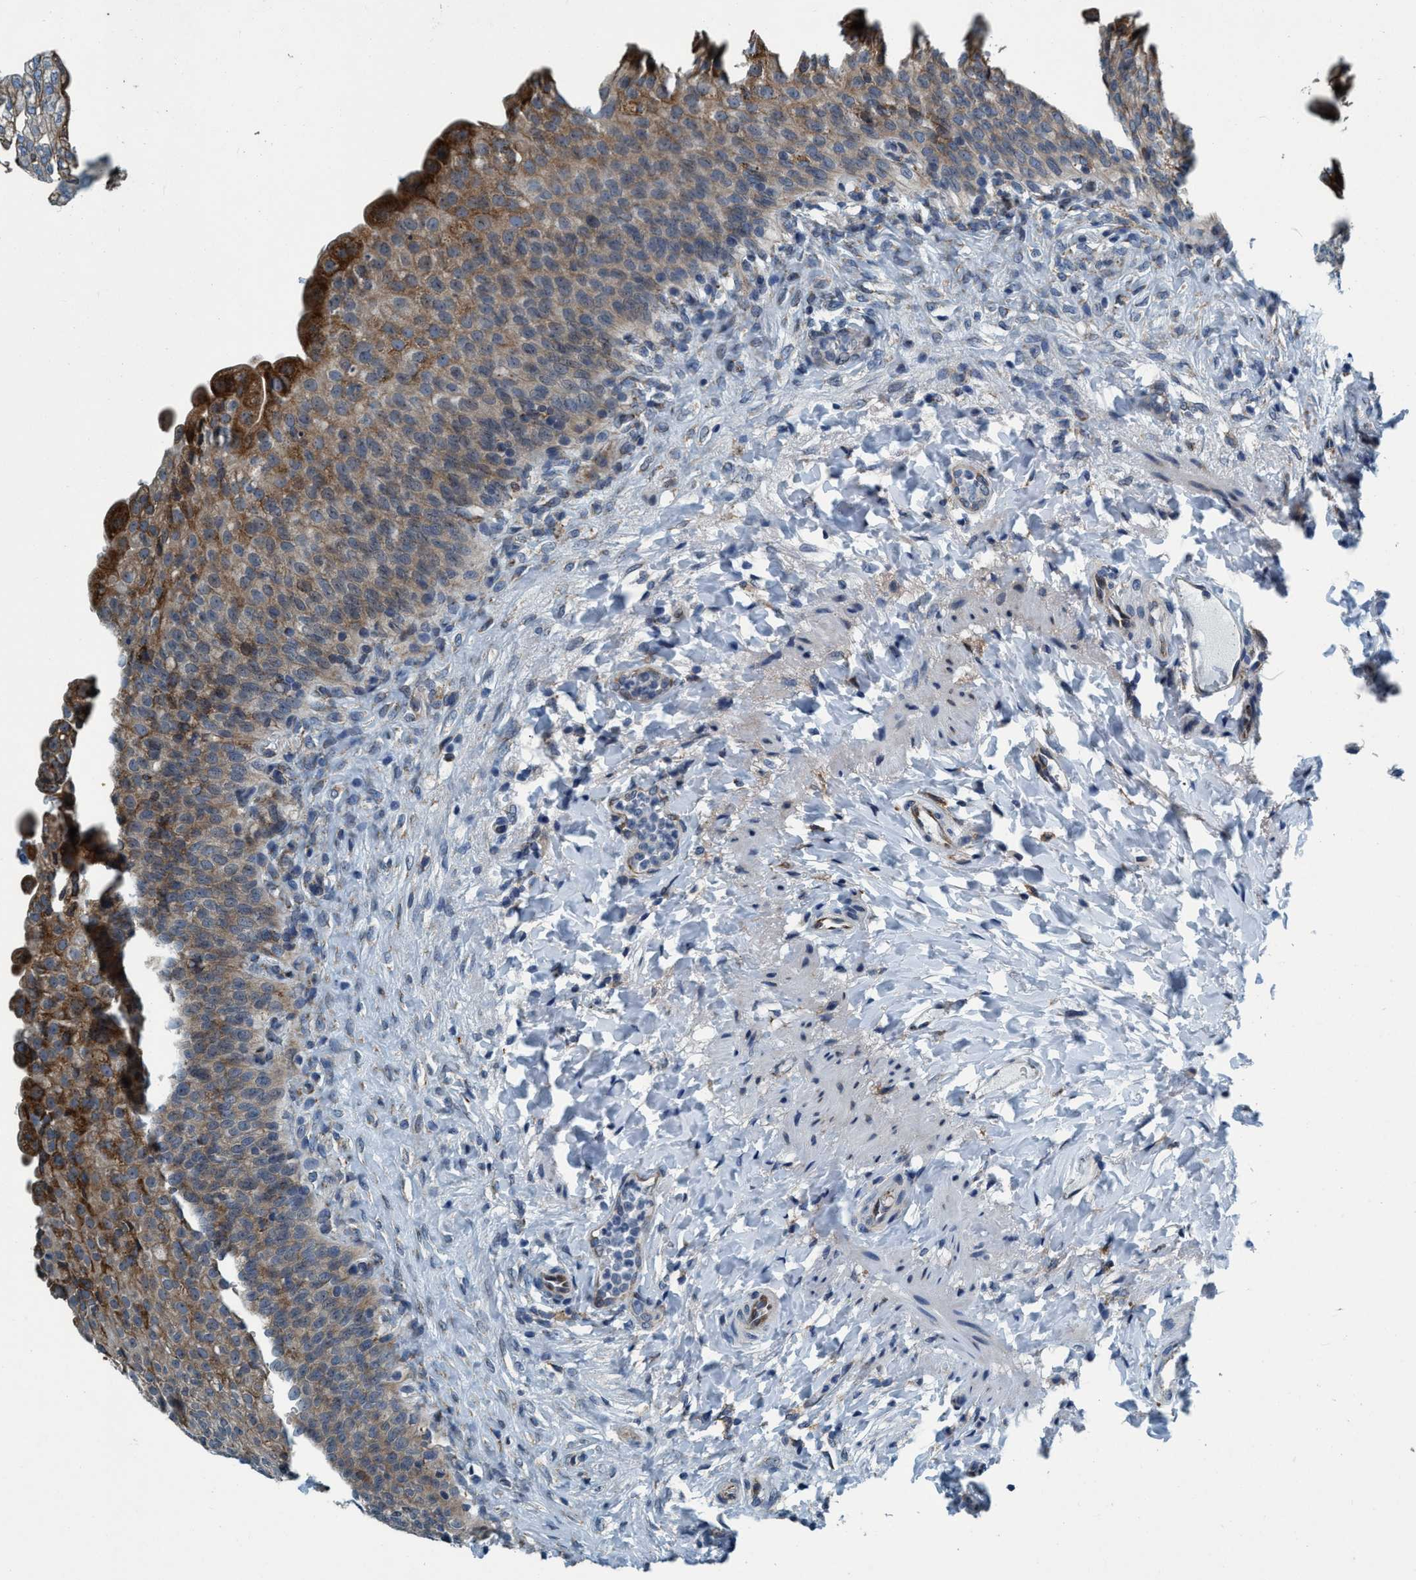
{"staining": {"intensity": "strong", "quantity": "25%-75%", "location": "cytoplasmic/membranous"}, "tissue": "urinary bladder", "cell_type": "Urothelial cells", "image_type": "normal", "snomed": [{"axis": "morphology", "description": "Urothelial carcinoma, High grade"}, {"axis": "topography", "description": "Urinary bladder"}], "caption": "Brown immunohistochemical staining in benign urinary bladder displays strong cytoplasmic/membranous positivity in about 25%-75% of urothelial cells.", "gene": "ARMC9", "patient": {"sex": "male", "age": 46}}